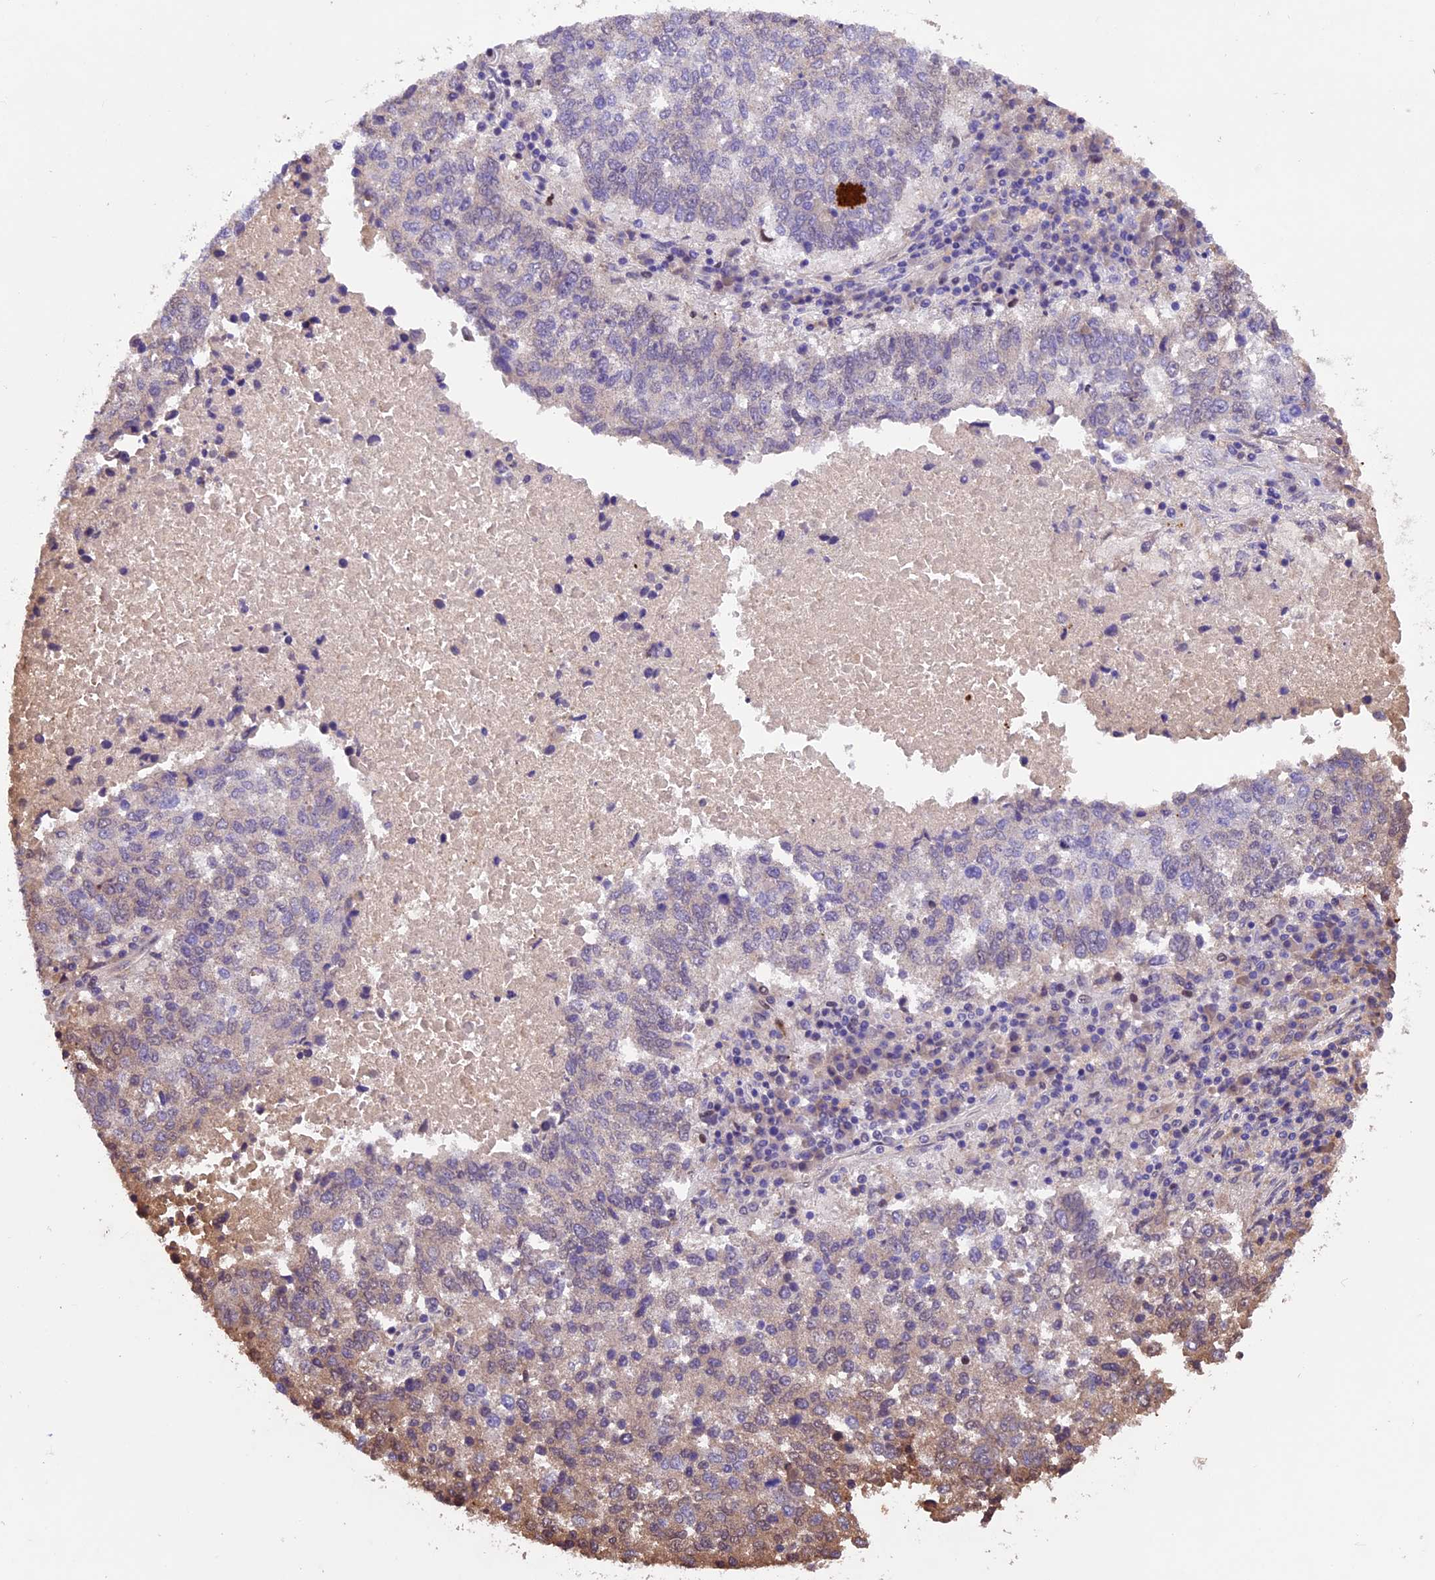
{"staining": {"intensity": "weak", "quantity": "<25%", "location": "cytoplasmic/membranous"}, "tissue": "lung cancer", "cell_type": "Tumor cells", "image_type": "cancer", "snomed": [{"axis": "morphology", "description": "Squamous cell carcinoma, NOS"}, {"axis": "topography", "description": "Lung"}], "caption": "DAB immunohistochemical staining of human lung squamous cell carcinoma shows no significant positivity in tumor cells. (IHC, brightfield microscopy, high magnification).", "gene": "CCSER1", "patient": {"sex": "male", "age": 73}}